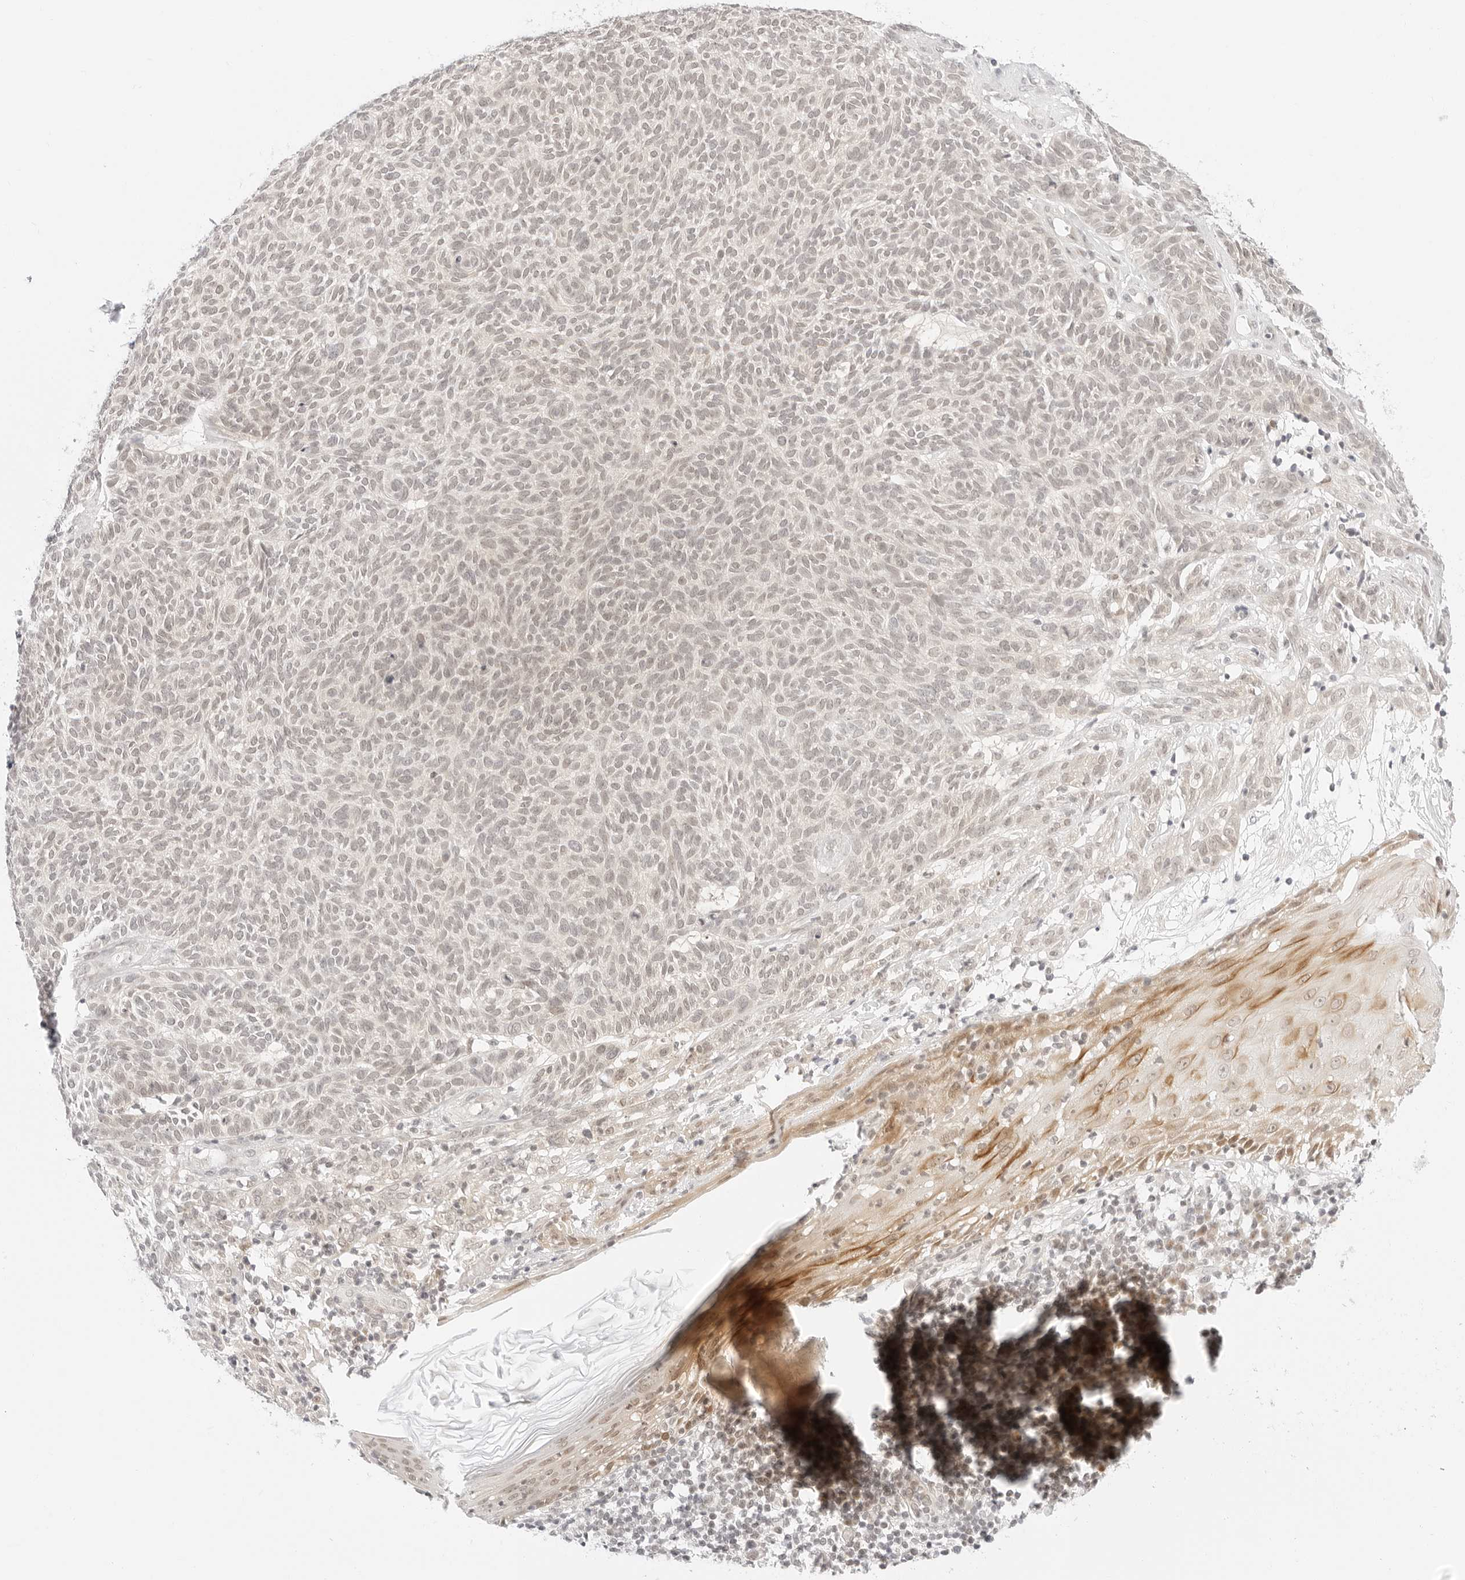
{"staining": {"intensity": "negative", "quantity": "none", "location": "none"}, "tissue": "skin cancer", "cell_type": "Tumor cells", "image_type": "cancer", "snomed": [{"axis": "morphology", "description": "Squamous cell carcinoma, NOS"}, {"axis": "topography", "description": "Skin"}], "caption": "DAB immunohistochemical staining of skin cancer (squamous cell carcinoma) demonstrates no significant staining in tumor cells.", "gene": "POLR3C", "patient": {"sex": "female", "age": 90}}